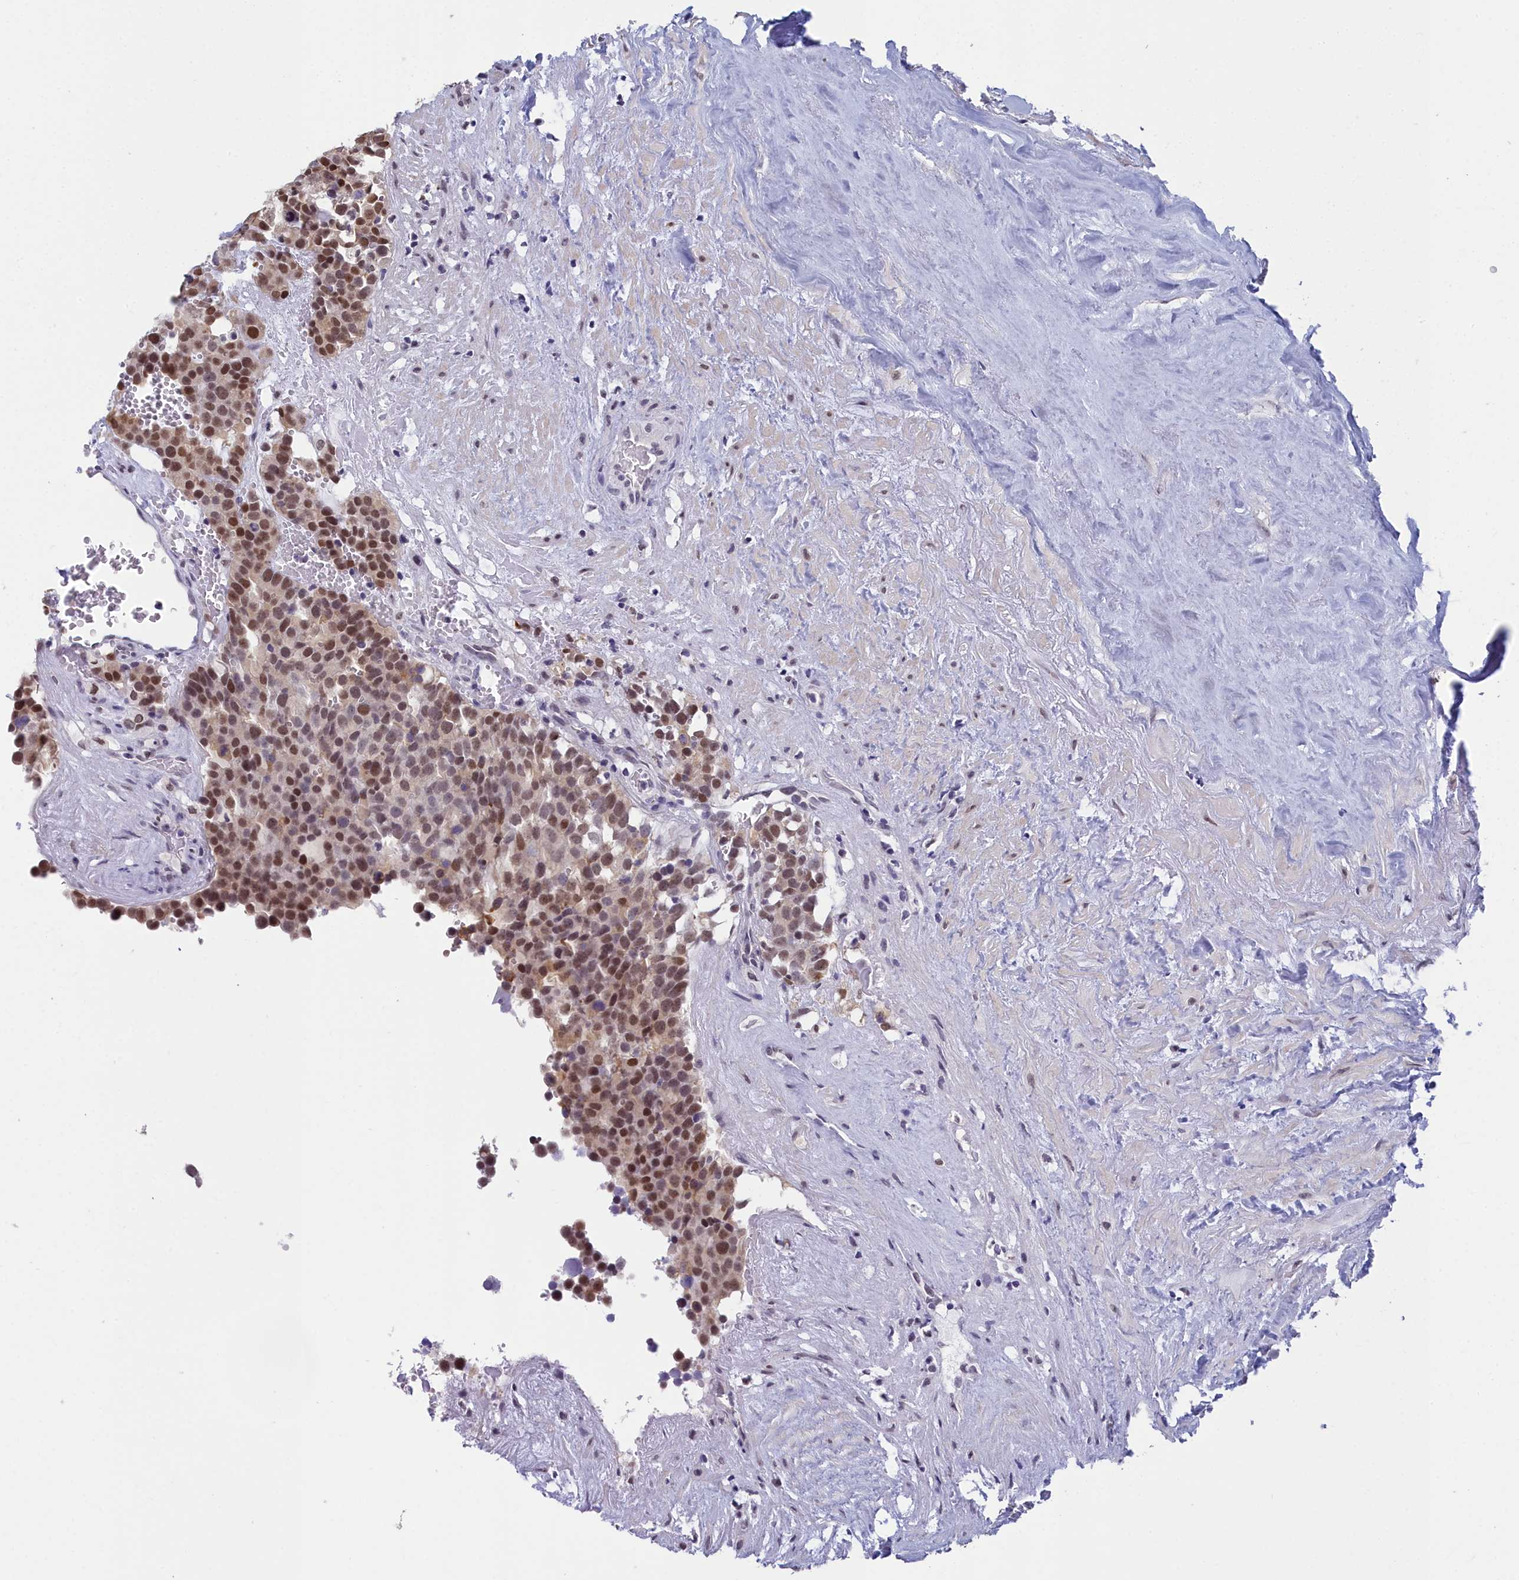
{"staining": {"intensity": "moderate", "quantity": ">75%", "location": "nuclear"}, "tissue": "testis cancer", "cell_type": "Tumor cells", "image_type": "cancer", "snomed": [{"axis": "morphology", "description": "Seminoma, NOS"}, {"axis": "topography", "description": "Testis"}], "caption": "This photomicrograph displays IHC staining of human testis cancer, with medium moderate nuclear positivity in approximately >75% of tumor cells.", "gene": "CCDC97", "patient": {"sex": "male", "age": 71}}